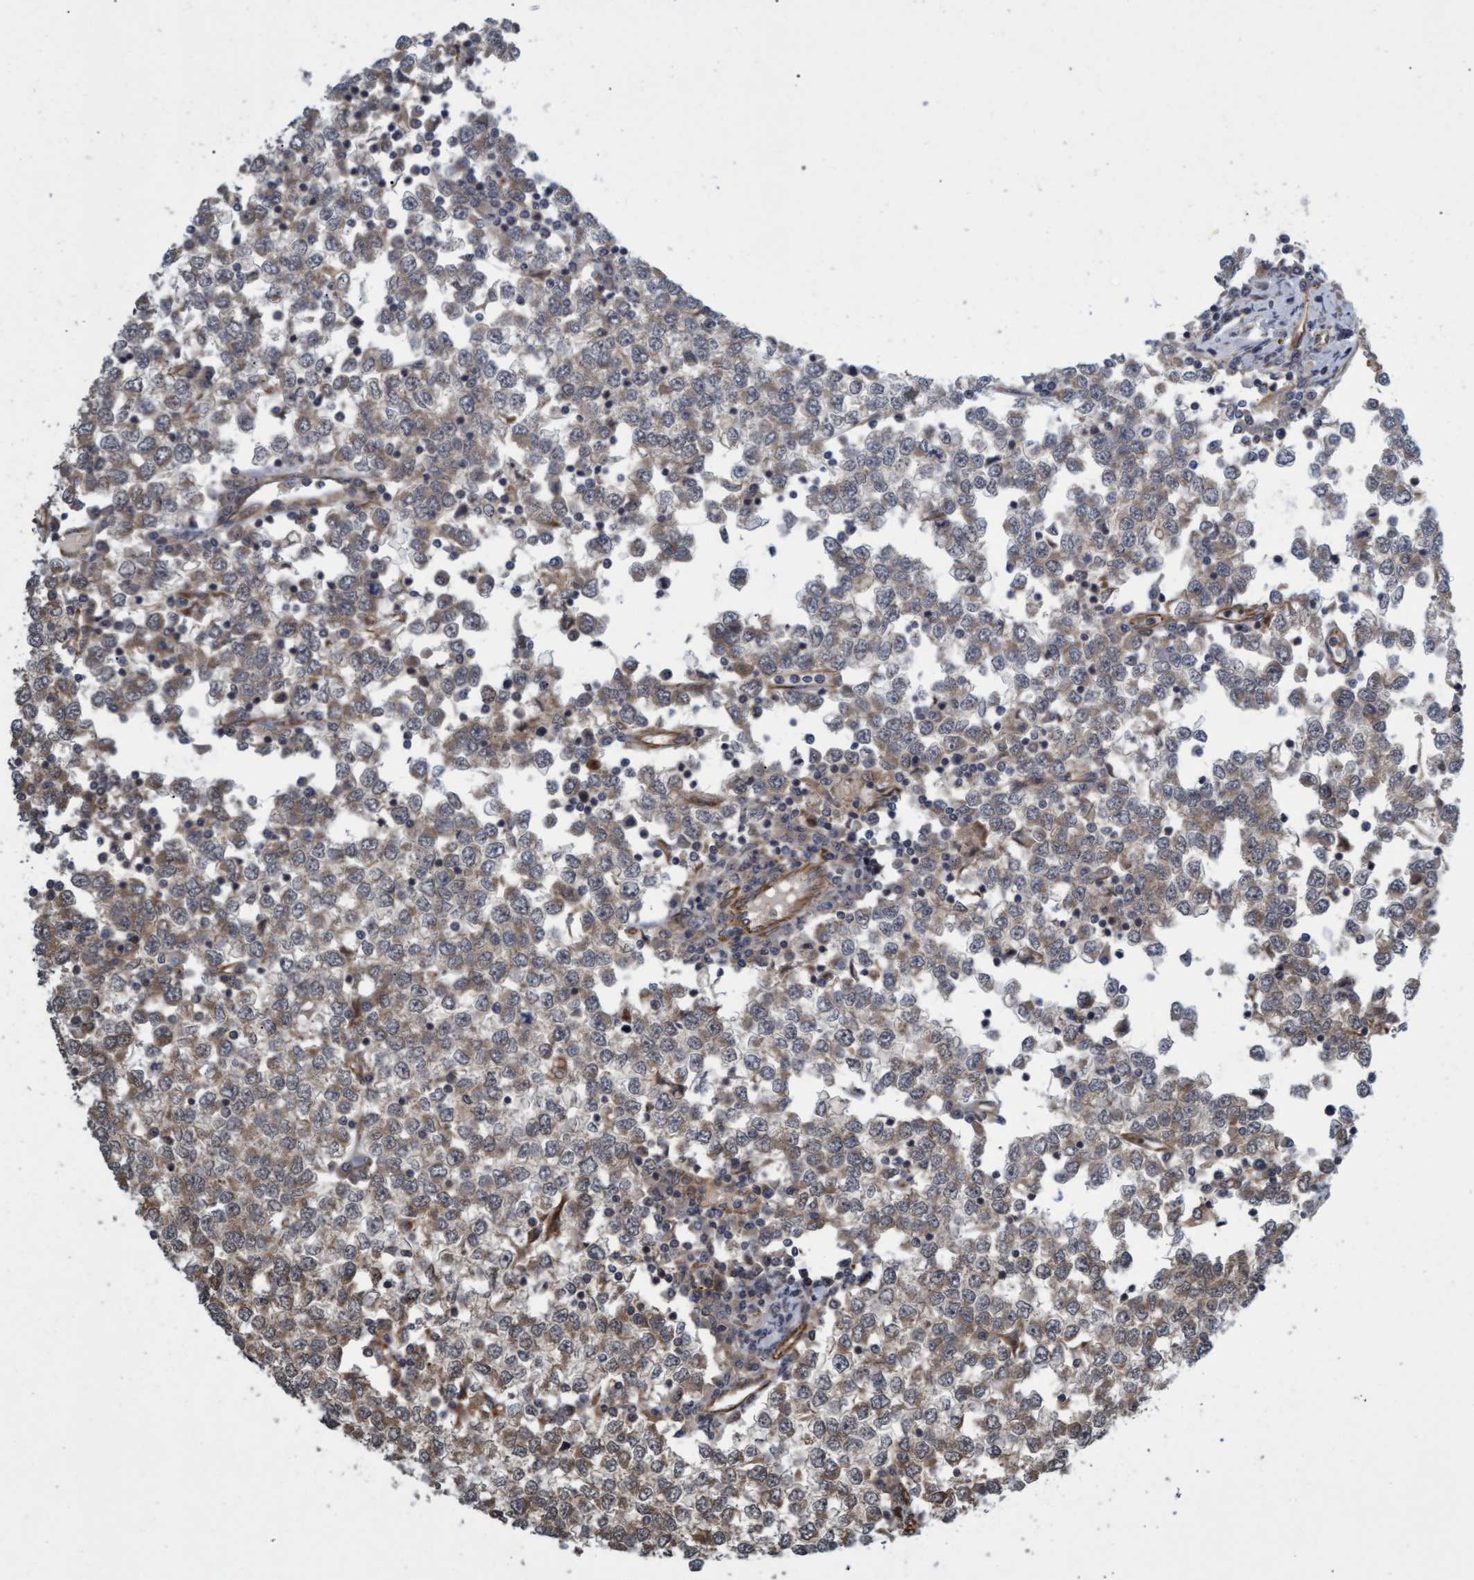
{"staining": {"intensity": "weak", "quantity": ">75%", "location": "cytoplasmic/membranous"}, "tissue": "testis cancer", "cell_type": "Tumor cells", "image_type": "cancer", "snomed": [{"axis": "morphology", "description": "Seminoma, NOS"}, {"axis": "topography", "description": "Testis"}], "caption": "Seminoma (testis) stained with a protein marker demonstrates weak staining in tumor cells.", "gene": "TNFRSF10B", "patient": {"sex": "male", "age": 65}}